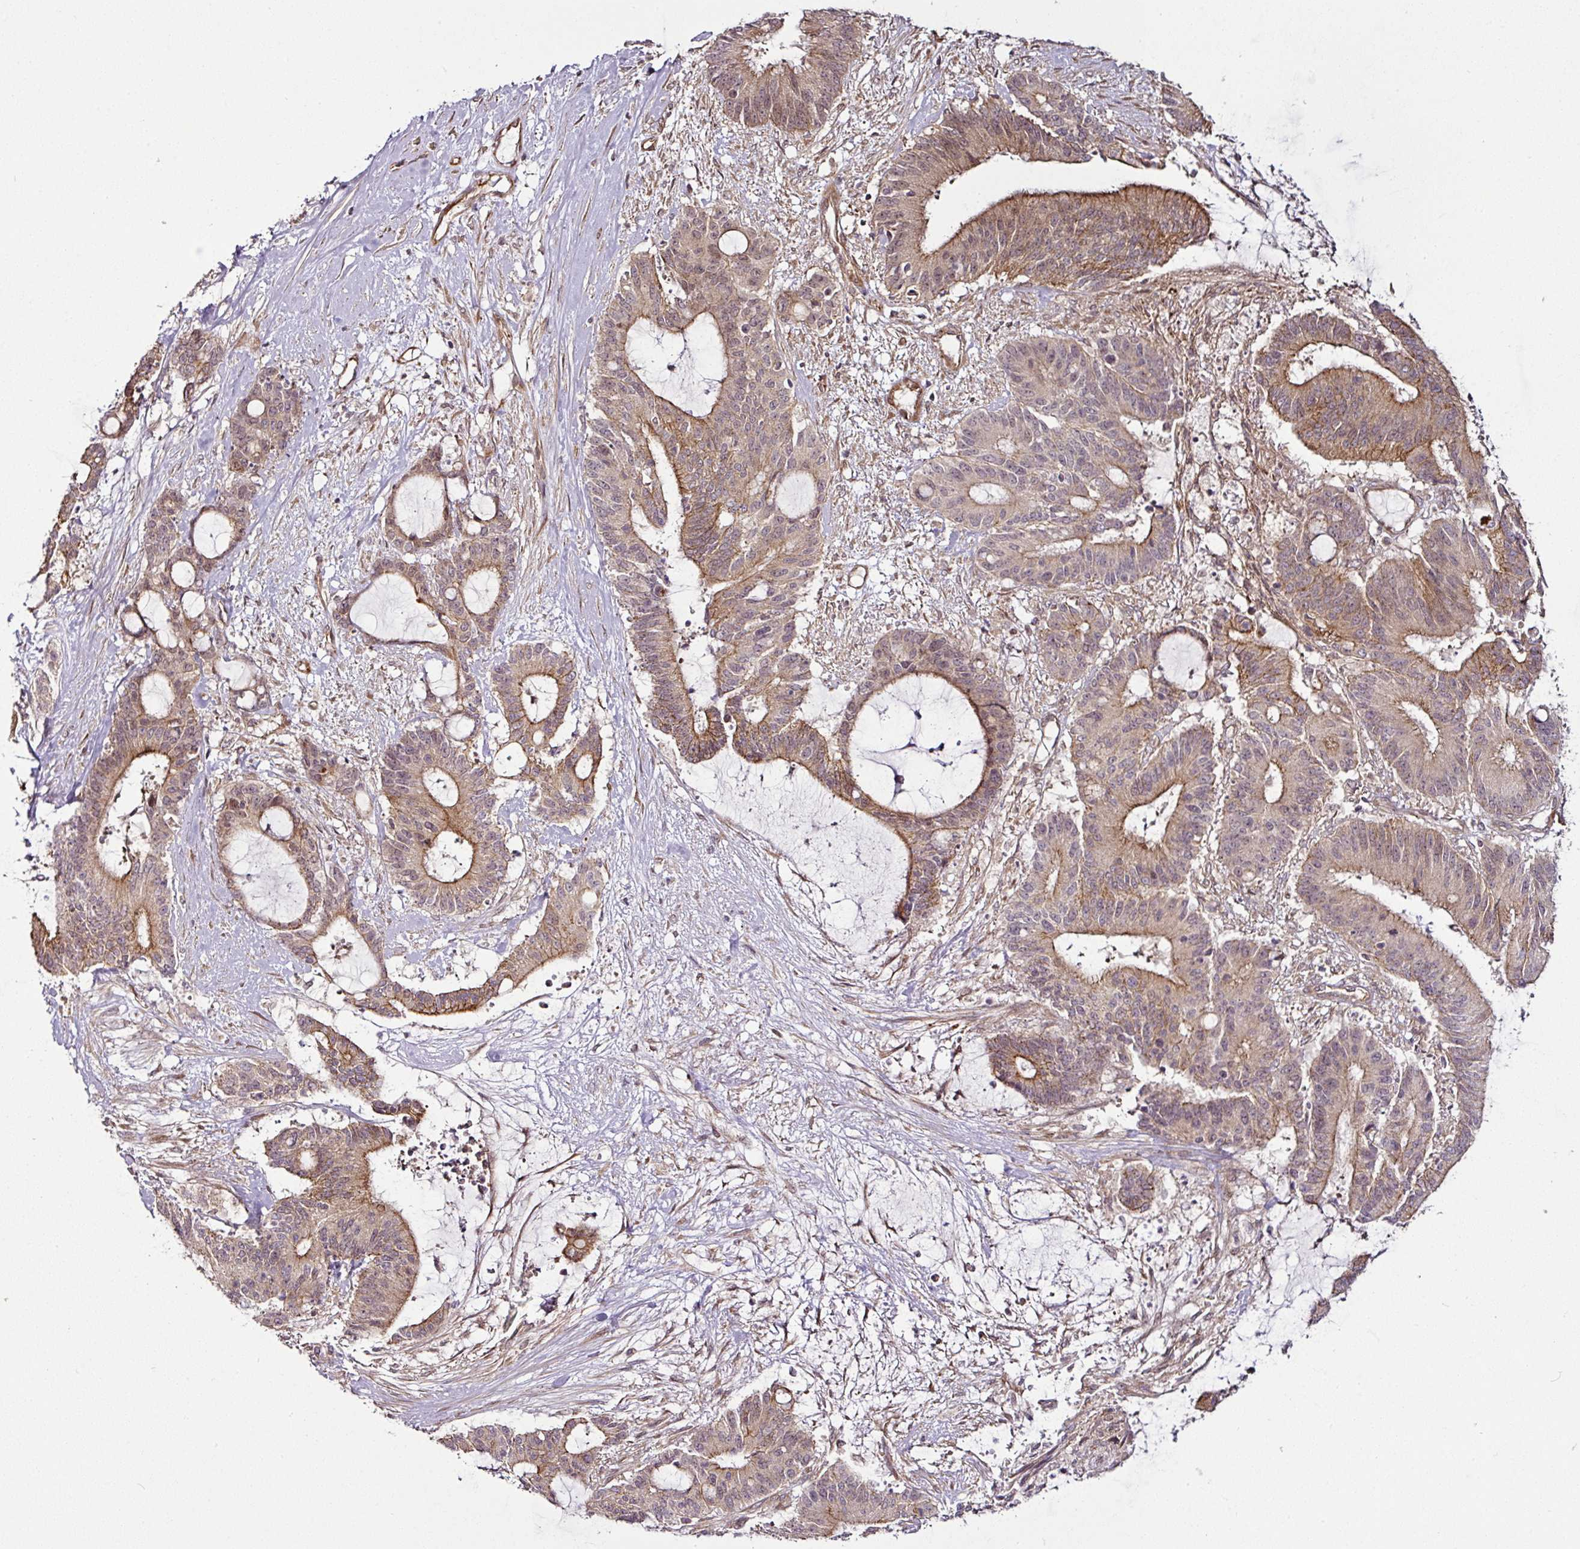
{"staining": {"intensity": "moderate", "quantity": ">75%", "location": "cytoplasmic/membranous"}, "tissue": "liver cancer", "cell_type": "Tumor cells", "image_type": "cancer", "snomed": [{"axis": "morphology", "description": "Normal tissue, NOS"}, {"axis": "morphology", "description": "Cholangiocarcinoma"}, {"axis": "topography", "description": "Liver"}, {"axis": "topography", "description": "Peripheral nerve tissue"}], "caption": "IHC (DAB (3,3'-diaminobenzidine)) staining of human liver cholangiocarcinoma displays moderate cytoplasmic/membranous protein positivity in about >75% of tumor cells.", "gene": "DCAF13", "patient": {"sex": "female", "age": 73}}